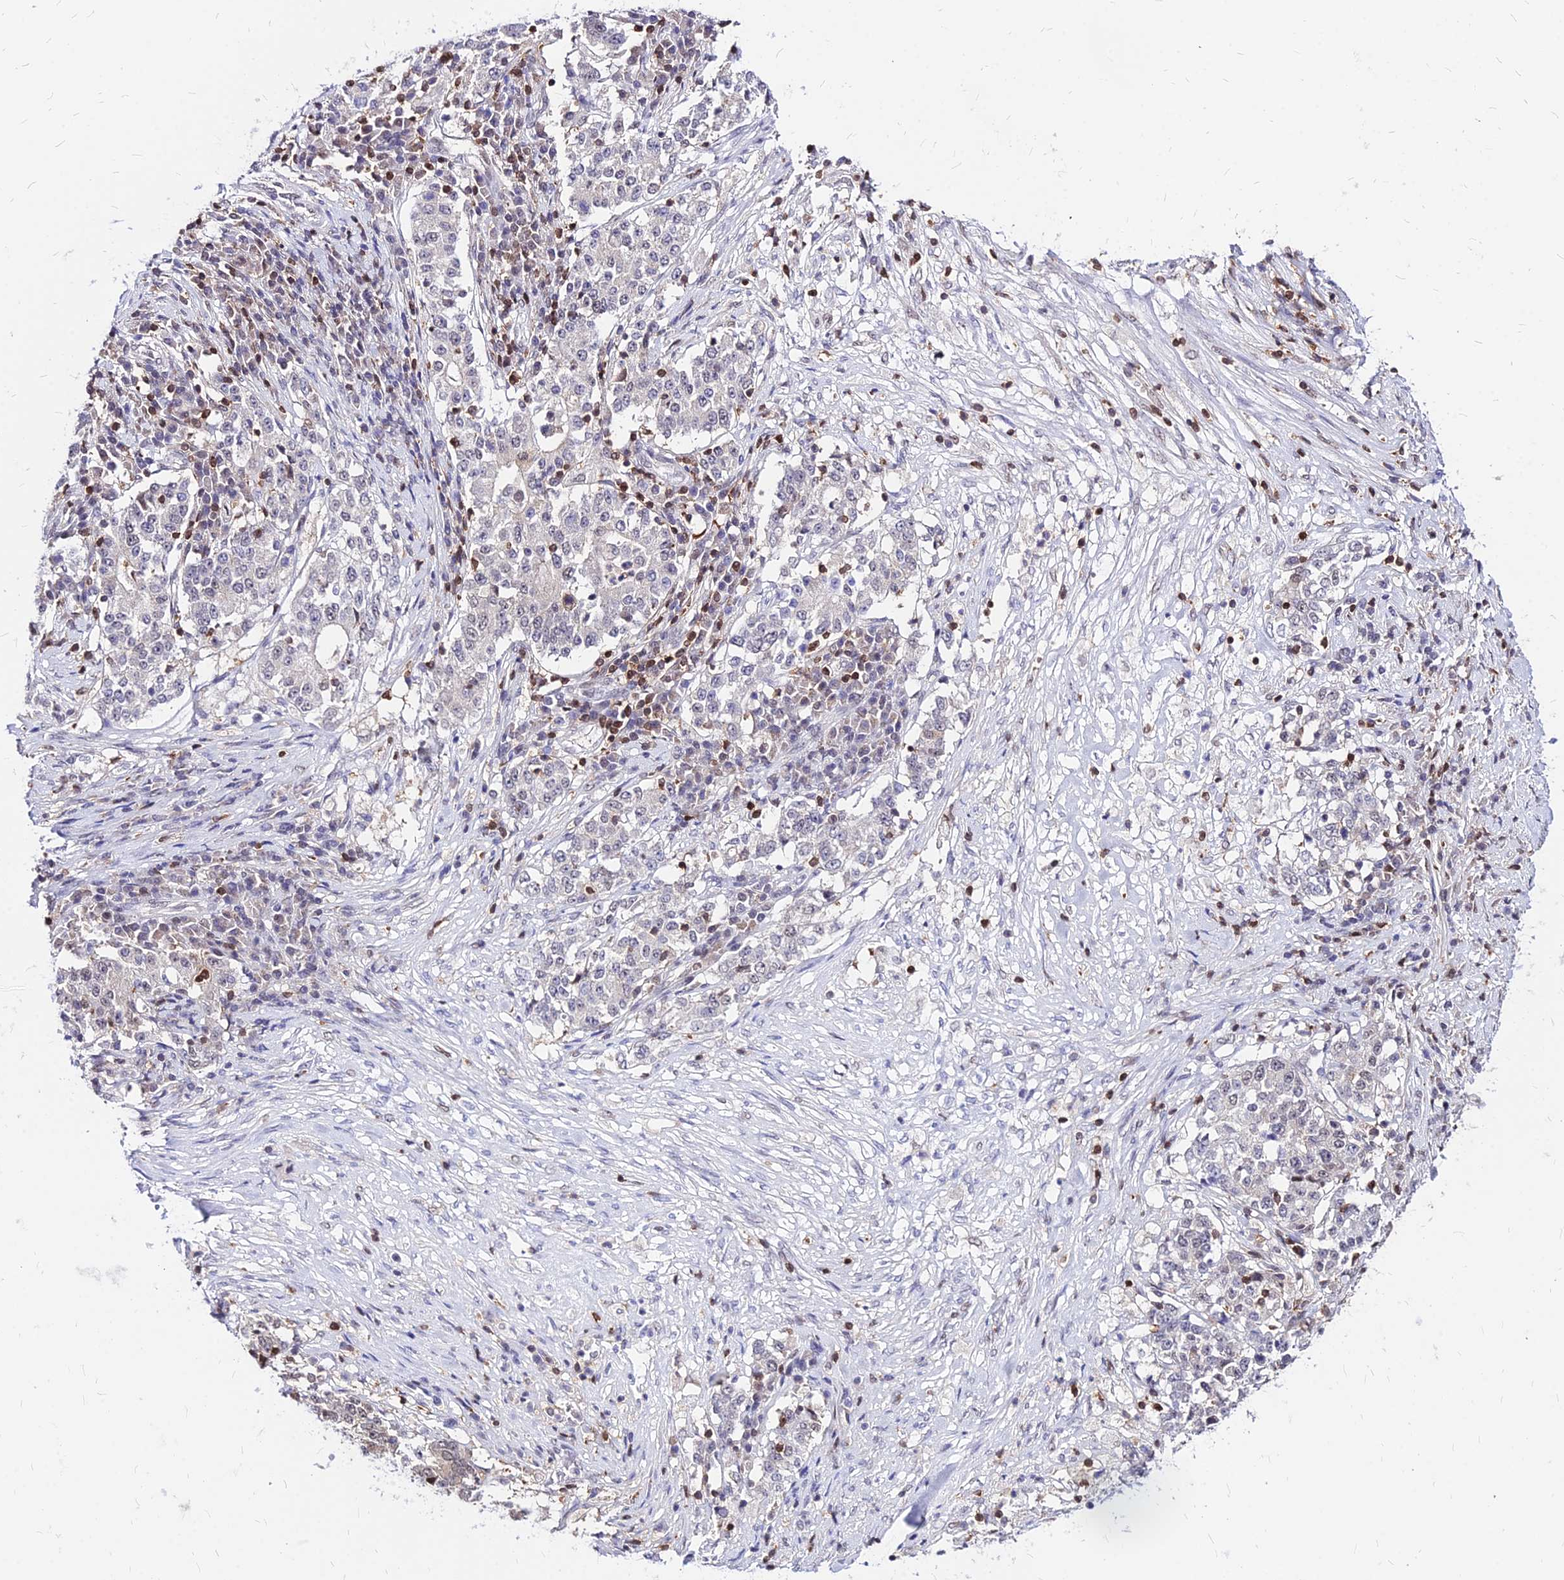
{"staining": {"intensity": "weak", "quantity": "<25%", "location": "nuclear"}, "tissue": "stomach cancer", "cell_type": "Tumor cells", "image_type": "cancer", "snomed": [{"axis": "morphology", "description": "Adenocarcinoma, NOS"}, {"axis": "topography", "description": "Stomach"}], "caption": "DAB (3,3'-diaminobenzidine) immunohistochemical staining of adenocarcinoma (stomach) reveals no significant positivity in tumor cells.", "gene": "PAXX", "patient": {"sex": "male", "age": 59}}